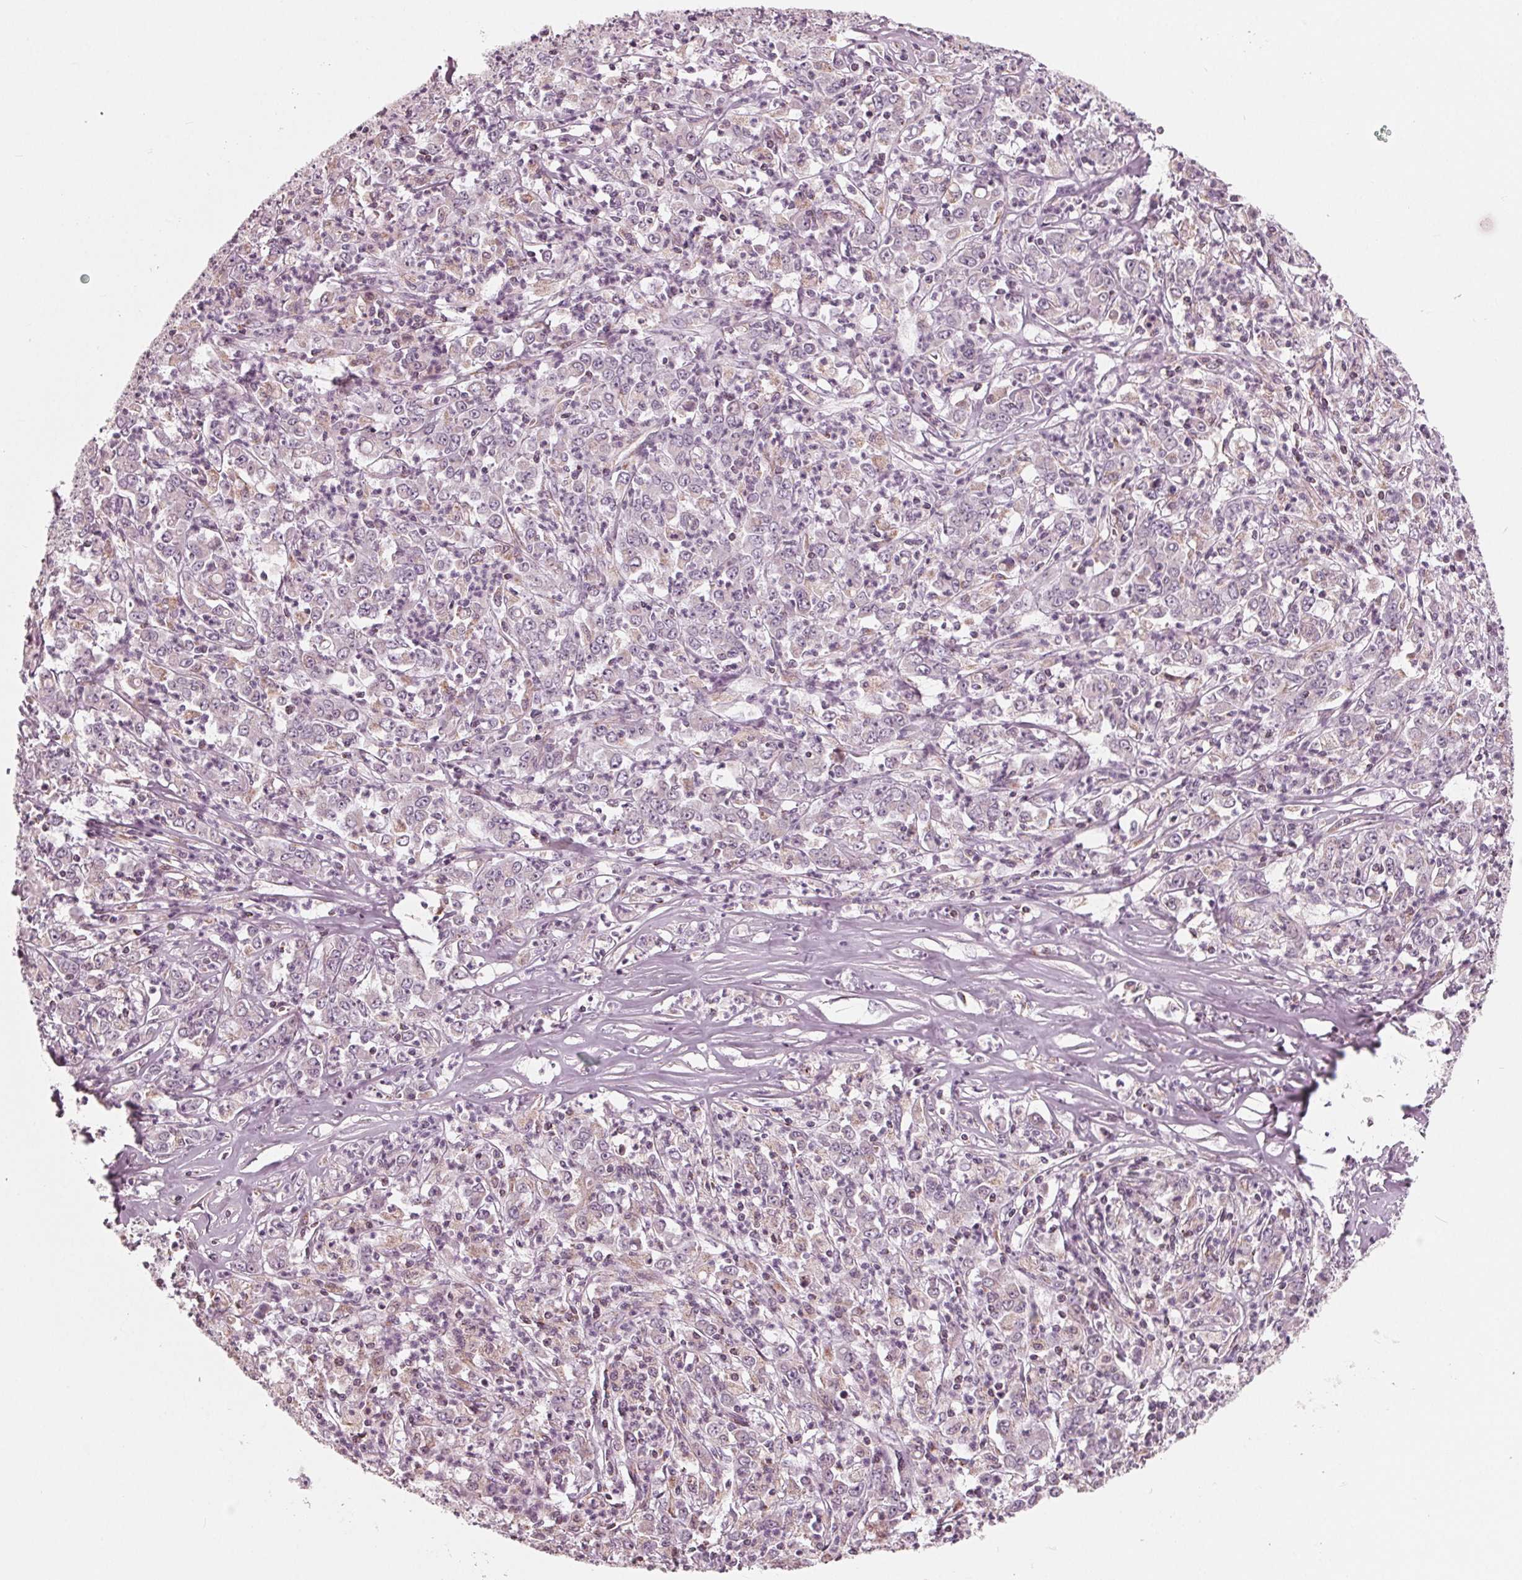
{"staining": {"intensity": "weak", "quantity": "<25%", "location": "cytoplasmic/membranous"}, "tissue": "stomach cancer", "cell_type": "Tumor cells", "image_type": "cancer", "snomed": [{"axis": "morphology", "description": "Adenocarcinoma, NOS"}, {"axis": "topography", "description": "Stomach, lower"}], "caption": "Tumor cells show no significant staining in stomach cancer. (IHC, brightfield microscopy, high magnification).", "gene": "DCAF4L2", "patient": {"sex": "female", "age": 71}}